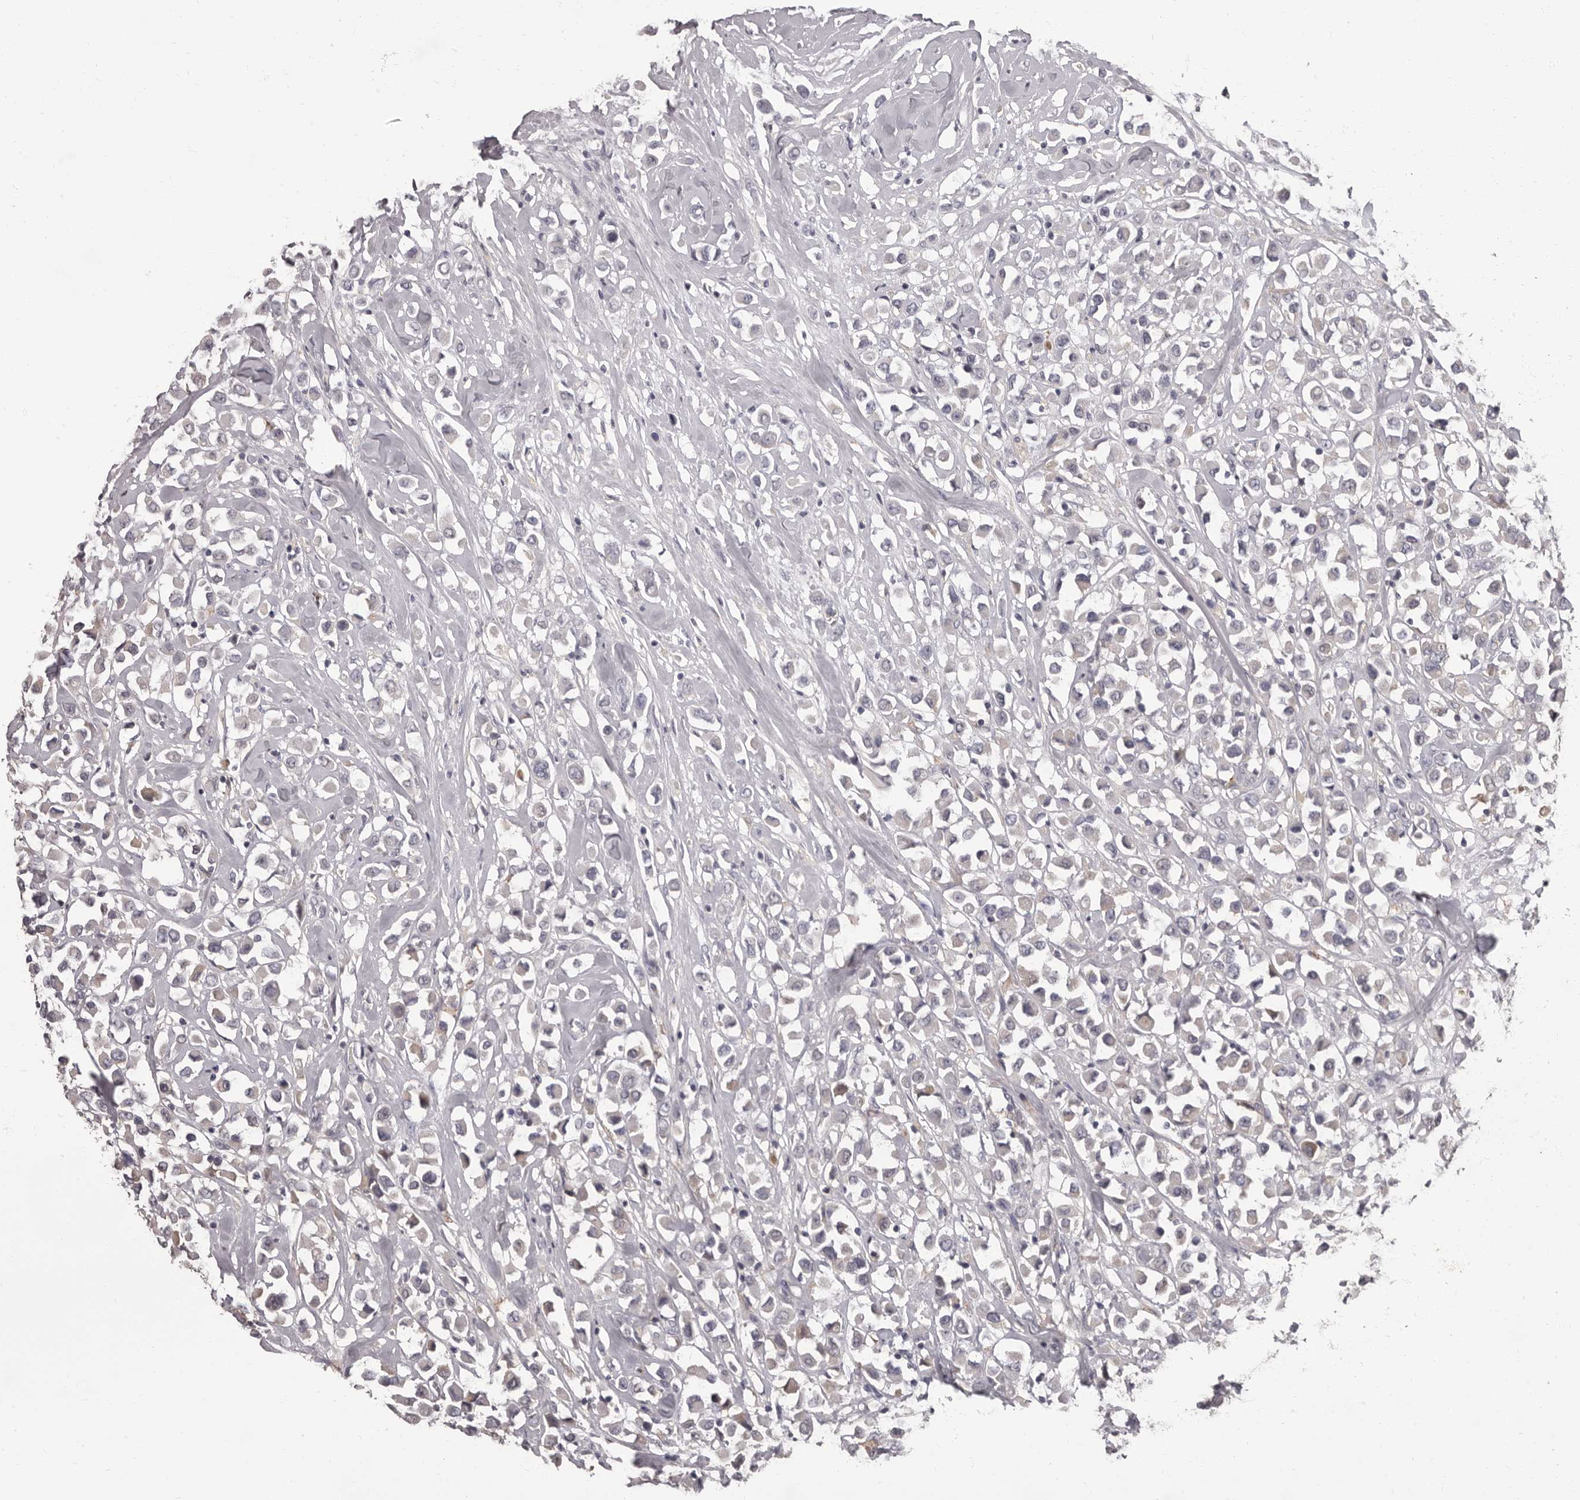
{"staining": {"intensity": "negative", "quantity": "none", "location": "none"}, "tissue": "breast cancer", "cell_type": "Tumor cells", "image_type": "cancer", "snomed": [{"axis": "morphology", "description": "Duct carcinoma"}, {"axis": "topography", "description": "Breast"}], "caption": "Immunohistochemistry photomicrograph of infiltrating ductal carcinoma (breast) stained for a protein (brown), which shows no expression in tumor cells. Brightfield microscopy of immunohistochemistry (IHC) stained with DAB (3,3'-diaminobenzidine) (brown) and hematoxylin (blue), captured at high magnification.", "gene": "APEH", "patient": {"sex": "female", "age": 61}}